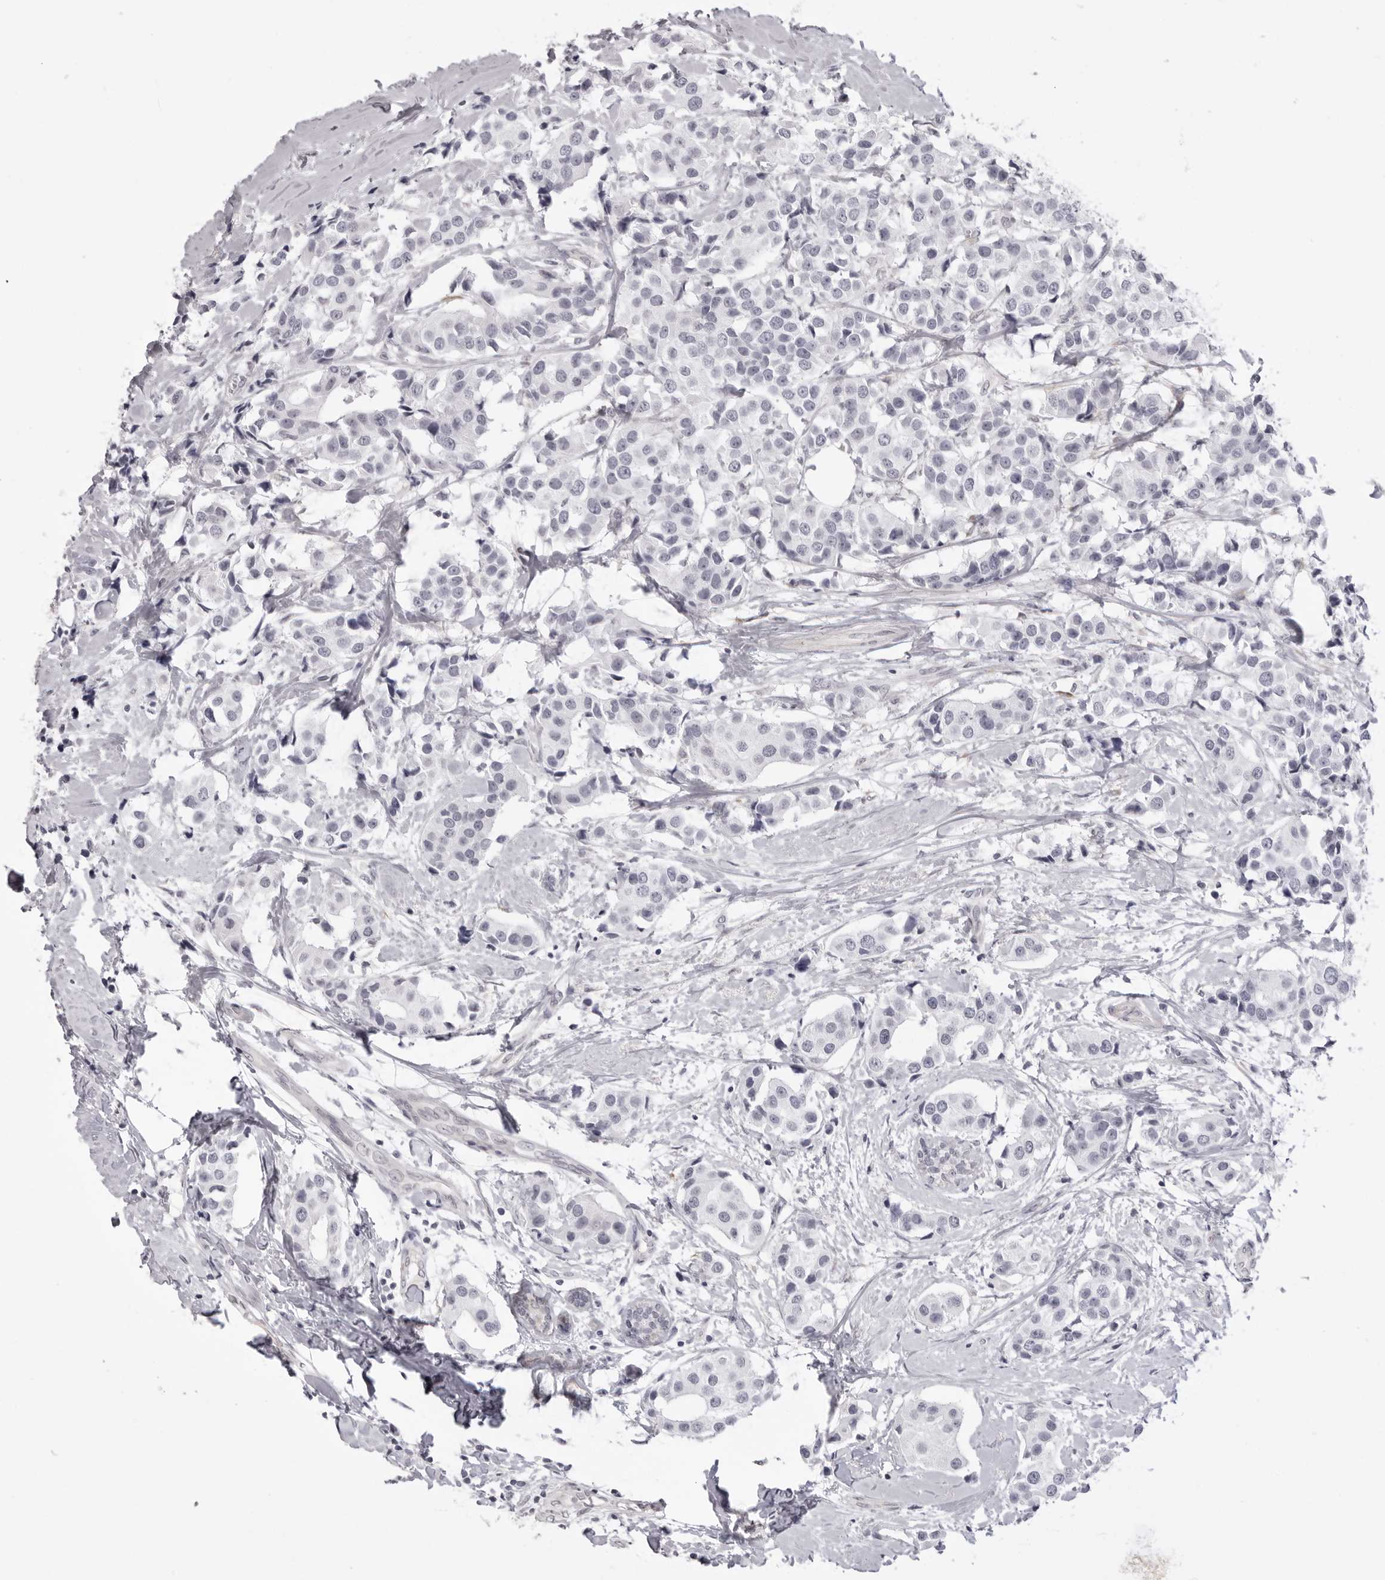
{"staining": {"intensity": "negative", "quantity": "none", "location": "none"}, "tissue": "breast cancer", "cell_type": "Tumor cells", "image_type": "cancer", "snomed": [{"axis": "morphology", "description": "Normal tissue, NOS"}, {"axis": "morphology", "description": "Duct carcinoma"}, {"axis": "topography", "description": "Breast"}], "caption": "A high-resolution micrograph shows immunohistochemistry (IHC) staining of breast cancer (infiltrating ductal carcinoma), which shows no significant staining in tumor cells.", "gene": "SUGCT", "patient": {"sex": "female", "age": 39}}